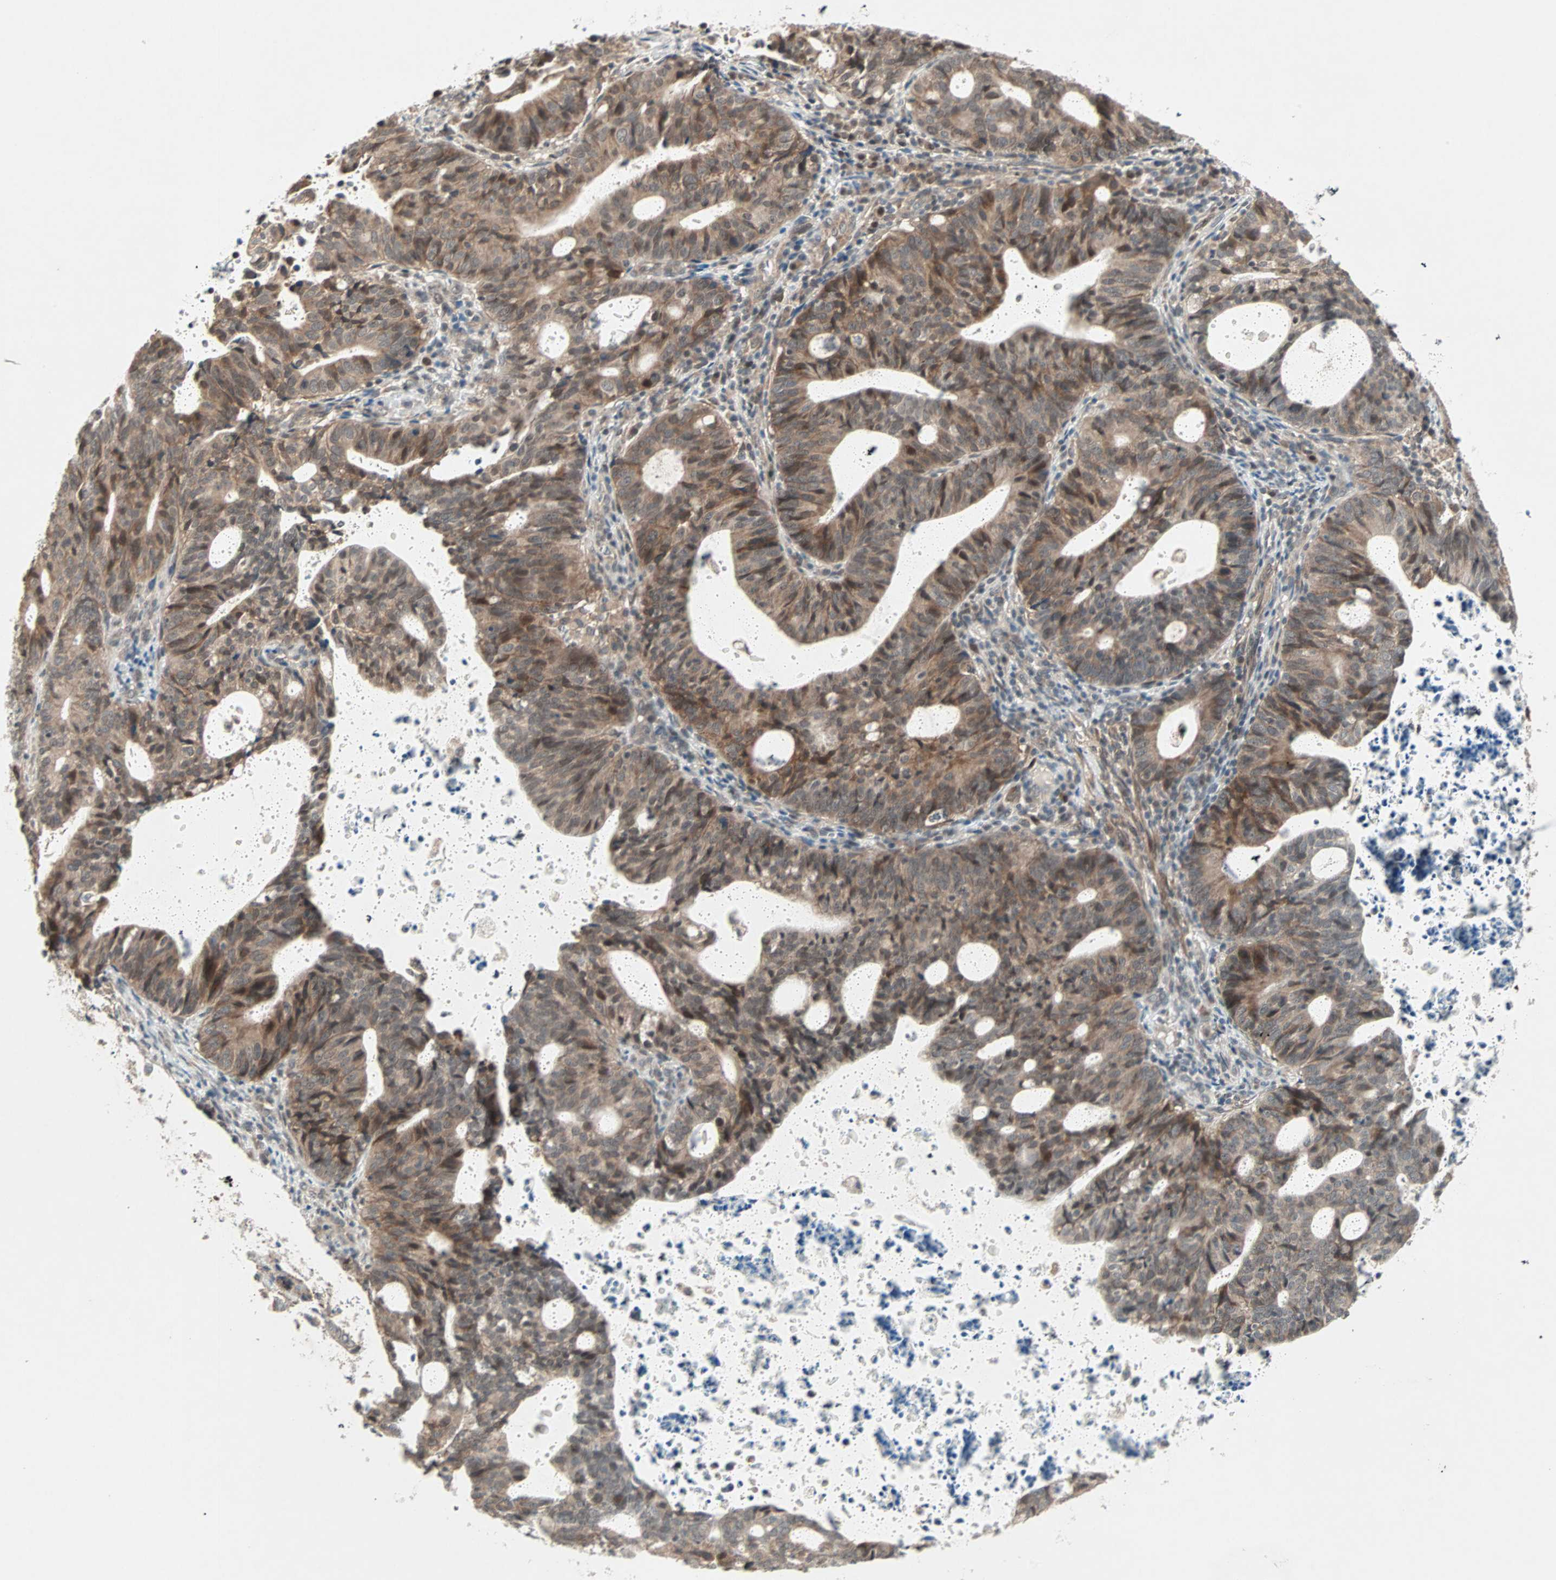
{"staining": {"intensity": "moderate", "quantity": ">75%", "location": "cytoplasmic/membranous"}, "tissue": "endometrial cancer", "cell_type": "Tumor cells", "image_type": "cancer", "snomed": [{"axis": "morphology", "description": "Adenocarcinoma, NOS"}, {"axis": "topography", "description": "Uterus"}], "caption": "Immunohistochemistry (IHC) photomicrograph of endometrial adenocarcinoma stained for a protein (brown), which exhibits medium levels of moderate cytoplasmic/membranous positivity in approximately >75% of tumor cells.", "gene": "PGBD1", "patient": {"sex": "female", "age": 83}}